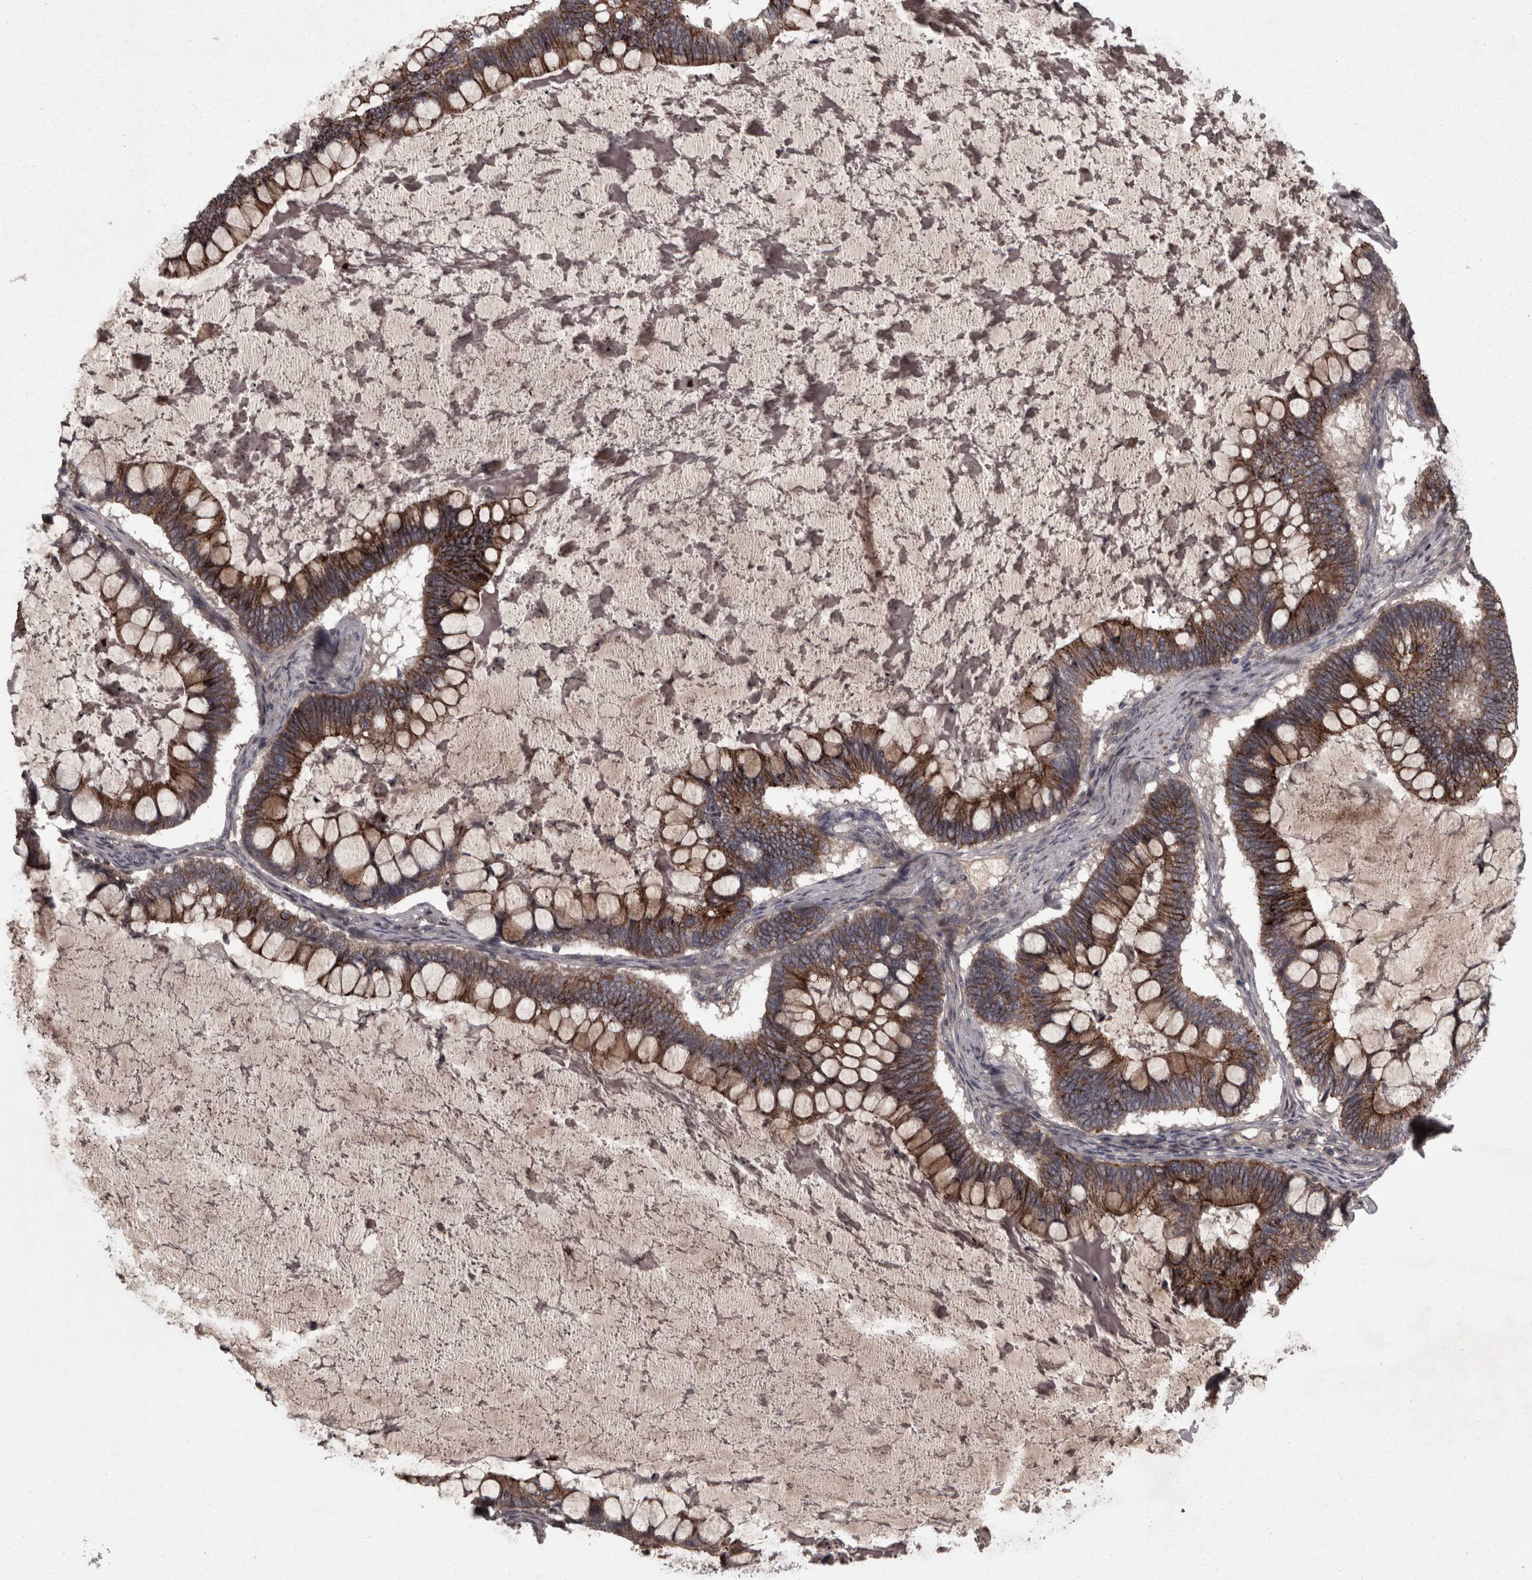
{"staining": {"intensity": "moderate", "quantity": ">75%", "location": "cytoplasmic/membranous"}, "tissue": "ovarian cancer", "cell_type": "Tumor cells", "image_type": "cancer", "snomed": [{"axis": "morphology", "description": "Cystadenocarcinoma, mucinous, NOS"}, {"axis": "topography", "description": "Ovary"}], "caption": "Ovarian cancer (mucinous cystadenocarcinoma) stained for a protein reveals moderate cytoplasmic/membranous positivity in tumor cells.", "gene": "PCDH17", "patient": {"sex": "female", "age": 61}}